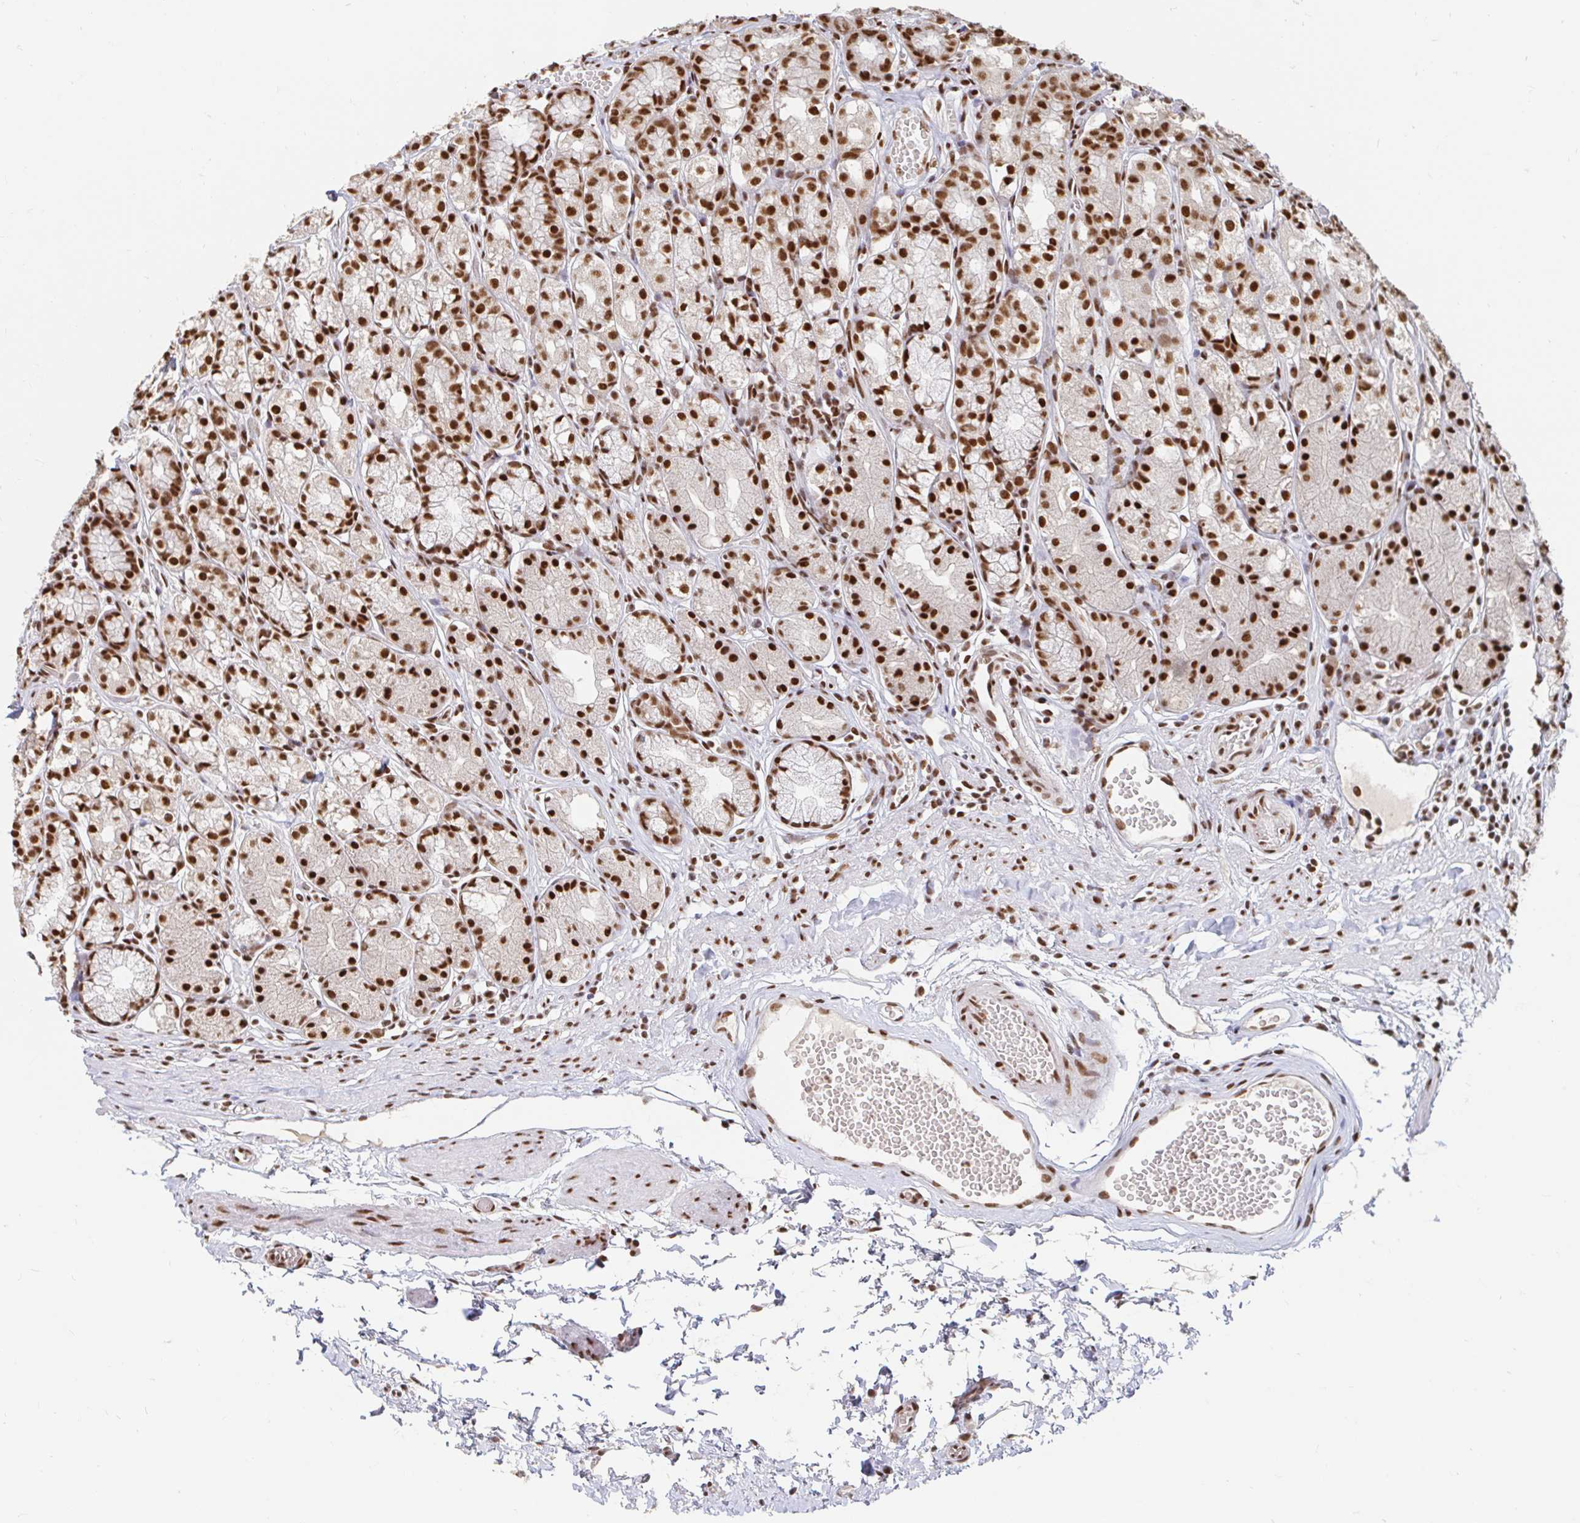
{"staining": {"intensity": "strong", "quantity": ">75%", "location": "nuclear"}, "tissue": "stomach", "cell_type": "Glandular cells", "image_type": "normal", "snomed": [{"axis": "morphology", "description": "Normal tissue, NOS"}, {"axis": "topography", "description": "Smooth muscle"}, {"axis": "topography", "description": "Stomach"}], "caption": "Glandular cells display high levels of strong nuclear expression in approximately >75% of cells in benign human stomach.", "gene": "RBMXL1", "patient": {"sex": "male", "age": 70}}